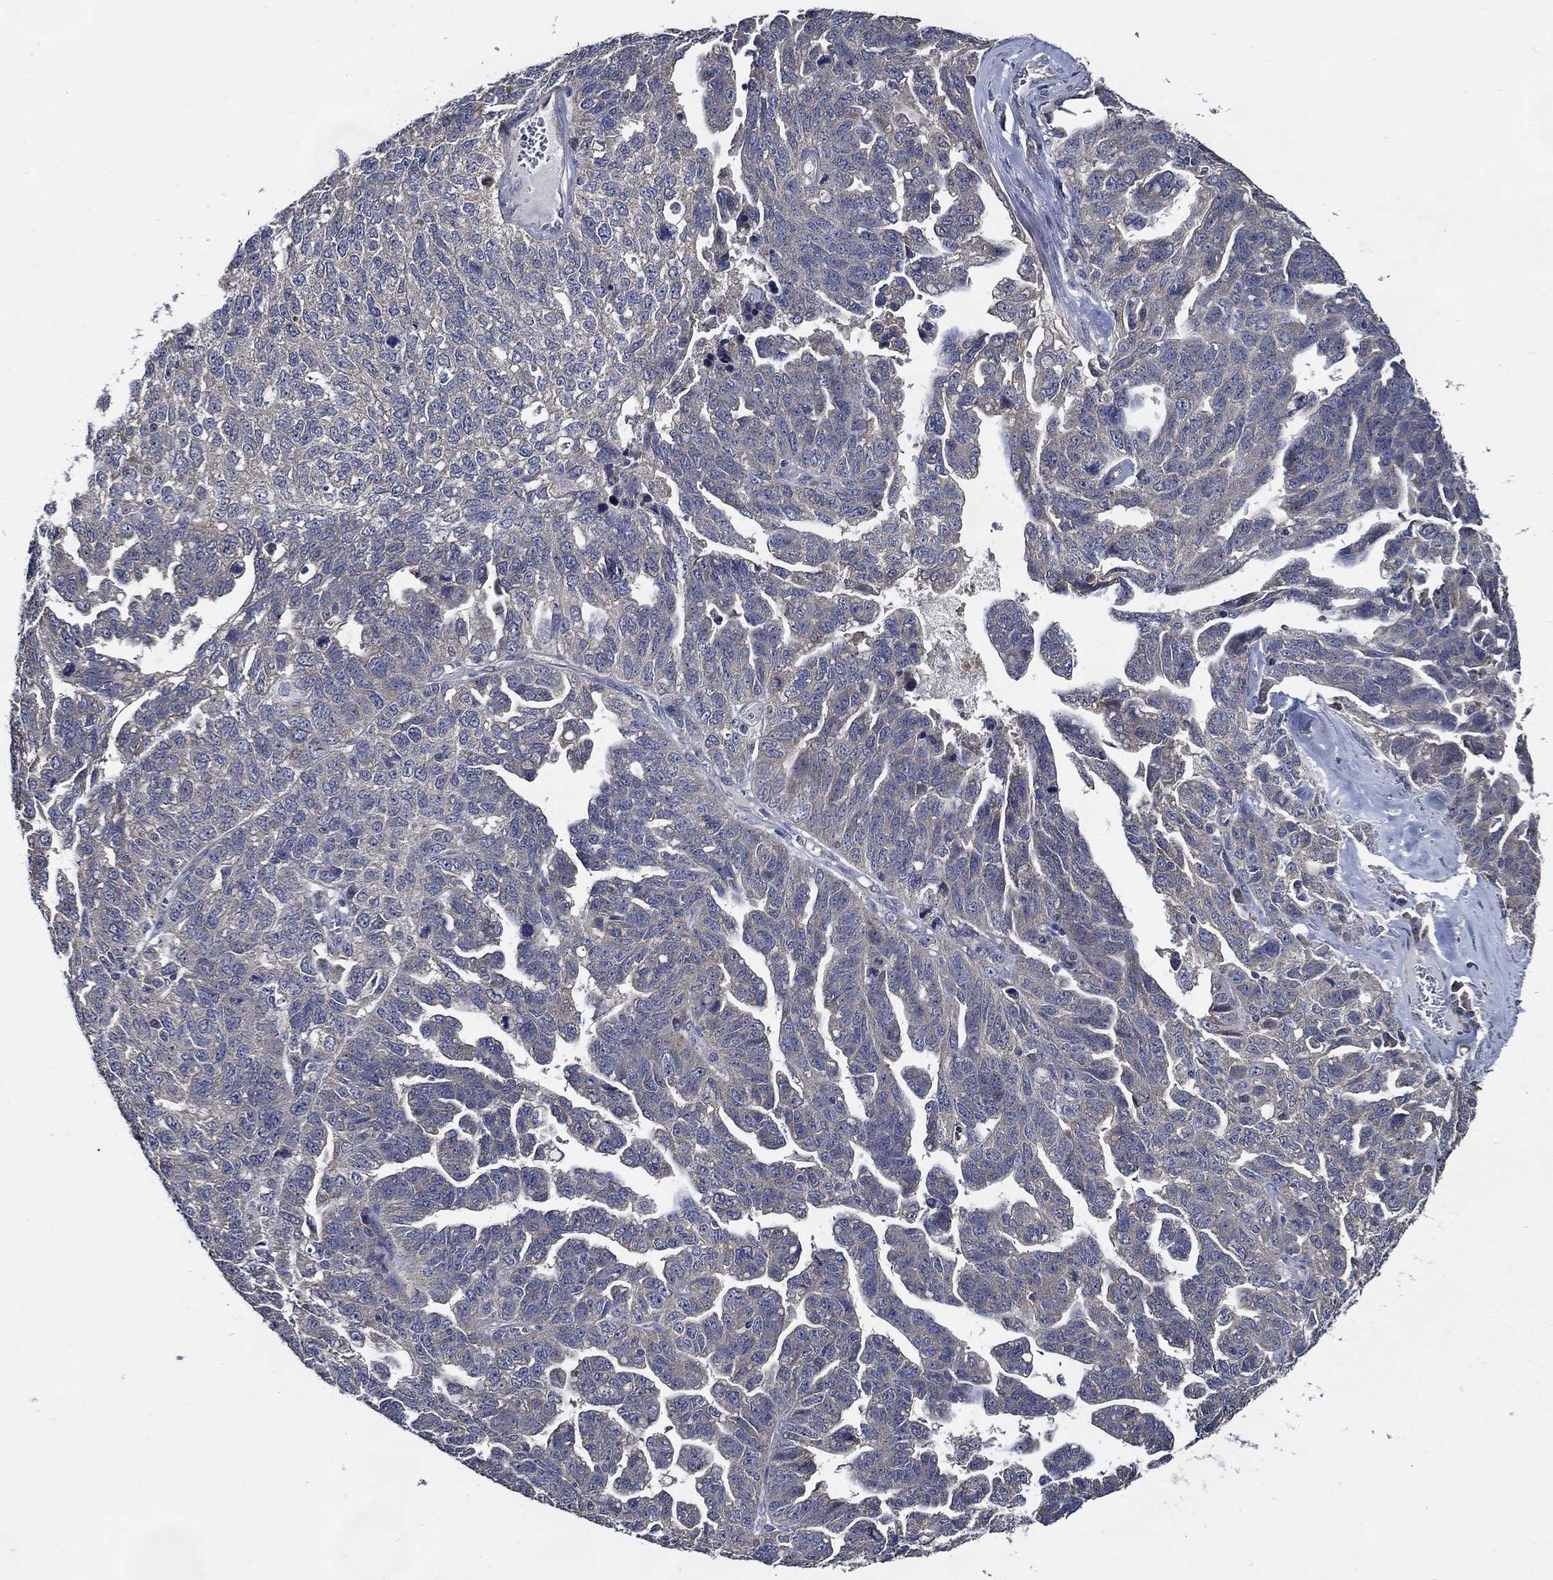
{"staining": {"intensity": "negative", "quantity": "none", "location": "none"}, "tissue": "ovarian cancer", "cell_type": "Tumor cells", "image_type": "cancer", "snomed": [{"axis": "morphology", "description": "Cystadenocarcinoma, serous, NOS"}, {"axis": "topography", "description": "Ovary"}], "caption": "Tumor cells show no significant expression in serous cystadenocarcinoma (ovarian).", "gene": "WDR53", "patient": {"sex": "female", "age": 71}}